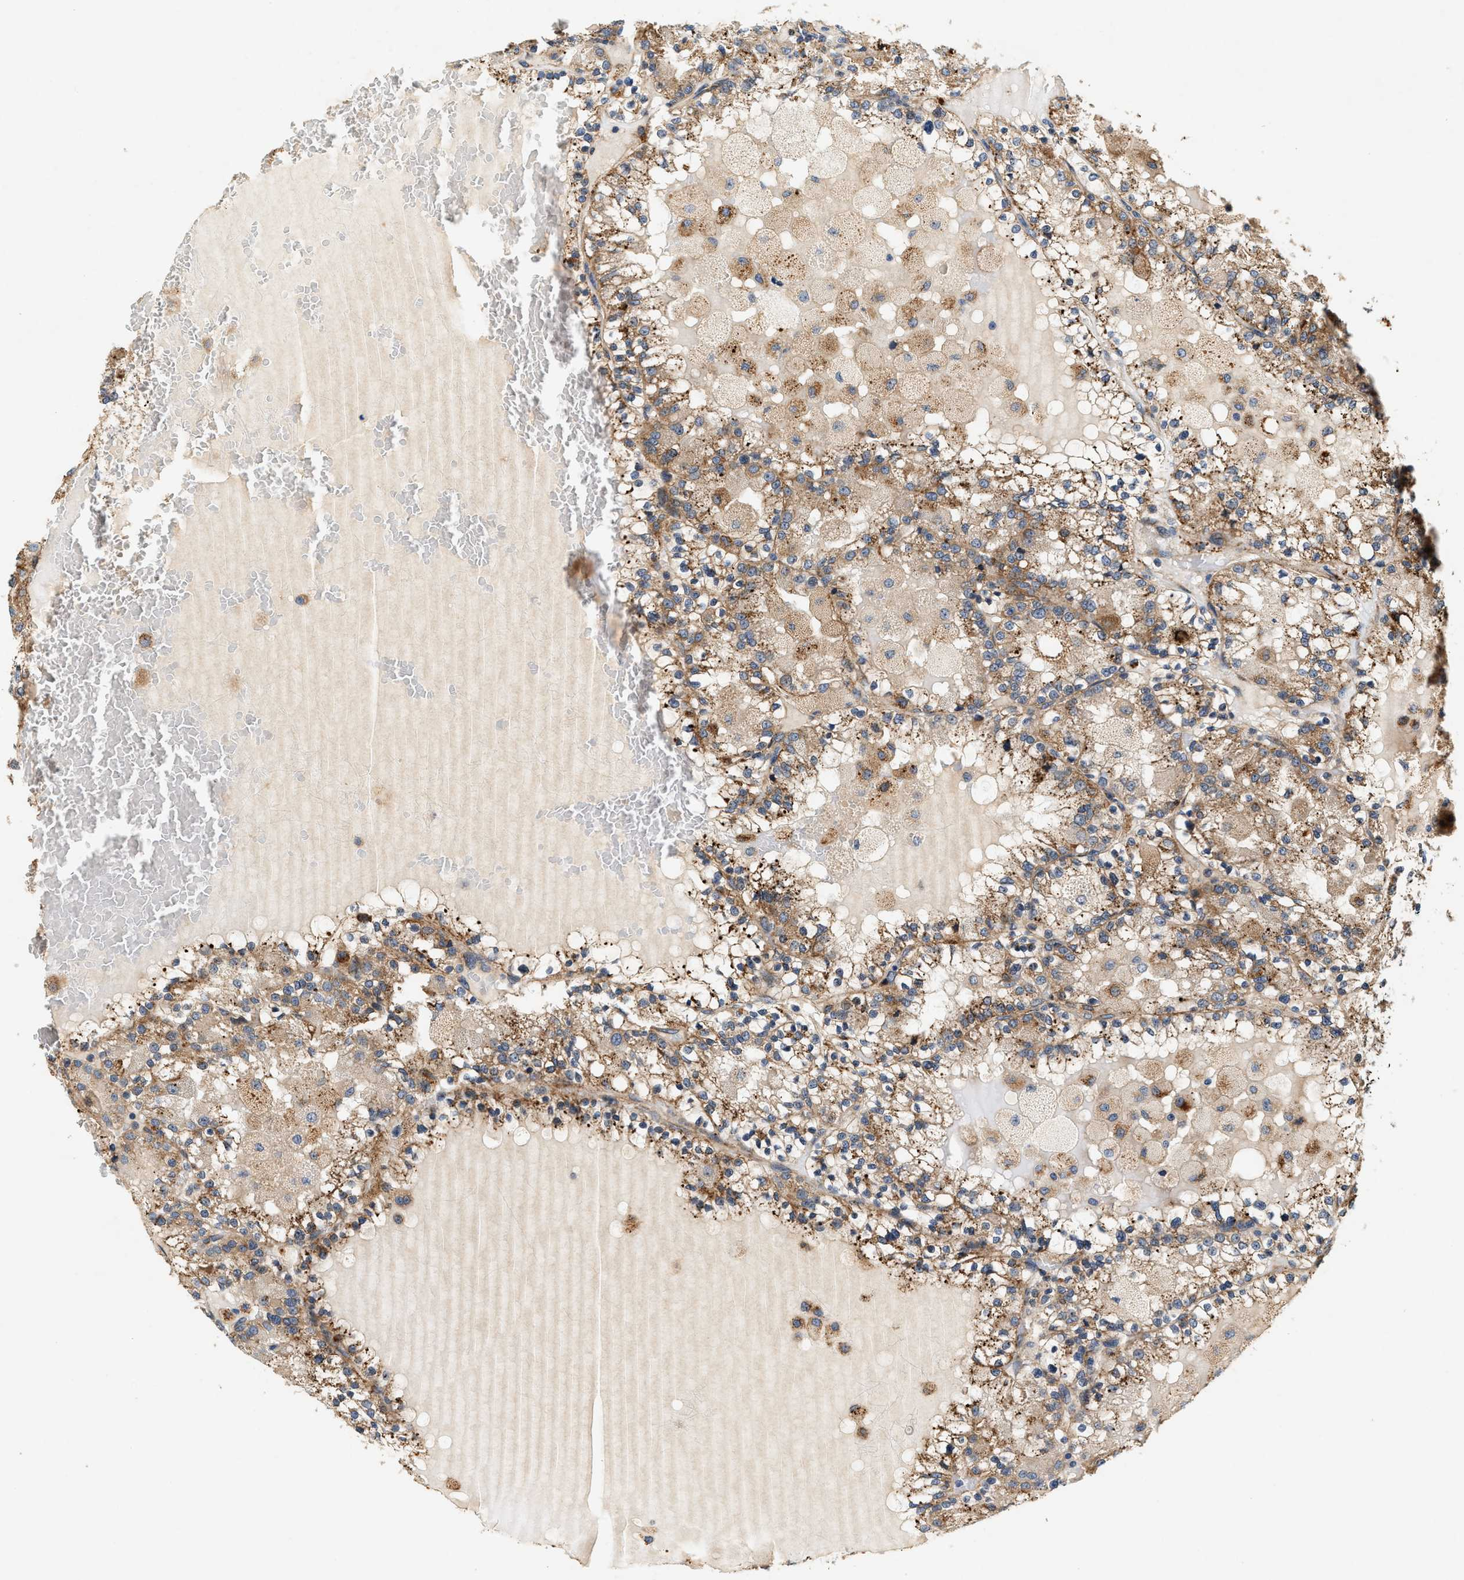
{"staining": {"intensity": "moderate", "quantity": ">75%", "location": "cytoplasmic/membranous"}, "tissue": "renal cancer", "cell_type": "Tumor cells", "image_type": "cancer", "snomed": [{"axis": "morphology", "description": "Adenocarcinoma, NOS"}, {"axis": "topography", "description": "Kidney"}], "caption": "Protein positivity by IHC reveals moderate cytoplasmic/membranous staining in approximately >75% of tumor cells in renal cancer (adenocarcinoma). The staining was performed using DAB (3,3'-diaminobenzidine), with brown indicating positive protein expression. Nuclei are stained blue with hematoxylin.", "gene": "DUSP10", "patient": {"sex": "female", "age": 56}}